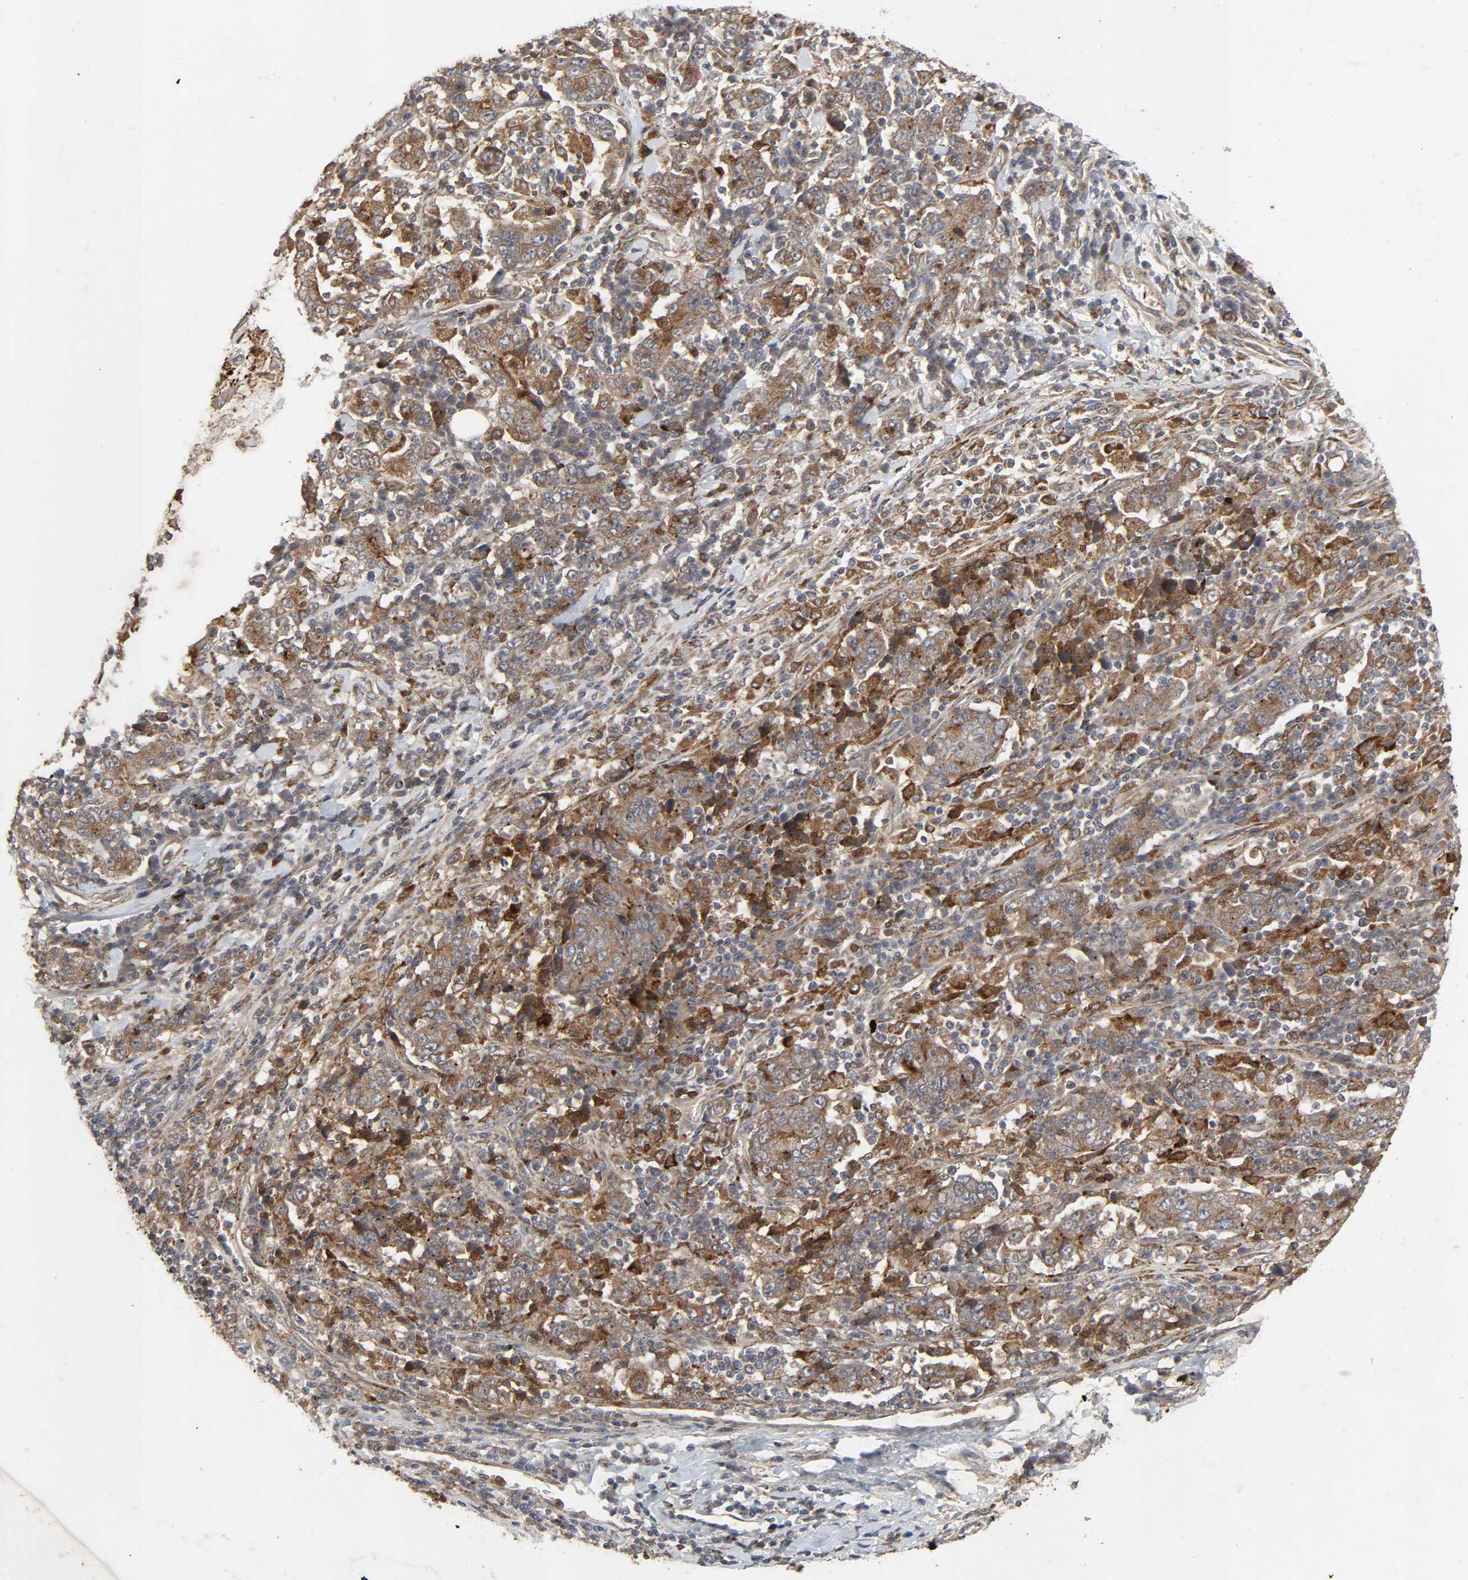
{"staining": {"intensity": "moderate", "quantity": ">75%", "location": "cytoplasmic/membranous"}, "tissue": "stomach cancer", "cell_type": "Tumor cells", "image_type": "cancer", "snomed": [{"axis": "morphology", "description": "Normal tissue, NOS"}, {"axis": "morphology", "description": "Adenocarcinoma, NOS"}, {"axis": "topography", "description": "Stomach, upper"}, {"axis": "topography", "description": "Stomach"}], "caption": "The immunohistochemical stain labels moderate cytoplasmic/membranous staining in tumor cells of stomach cancer (adenocarcinoma) tissue. (IHC, brightfield microscopy, high magnification).", "gene": "ADCY4", "patient": {"sex": "male", "age": 59}}